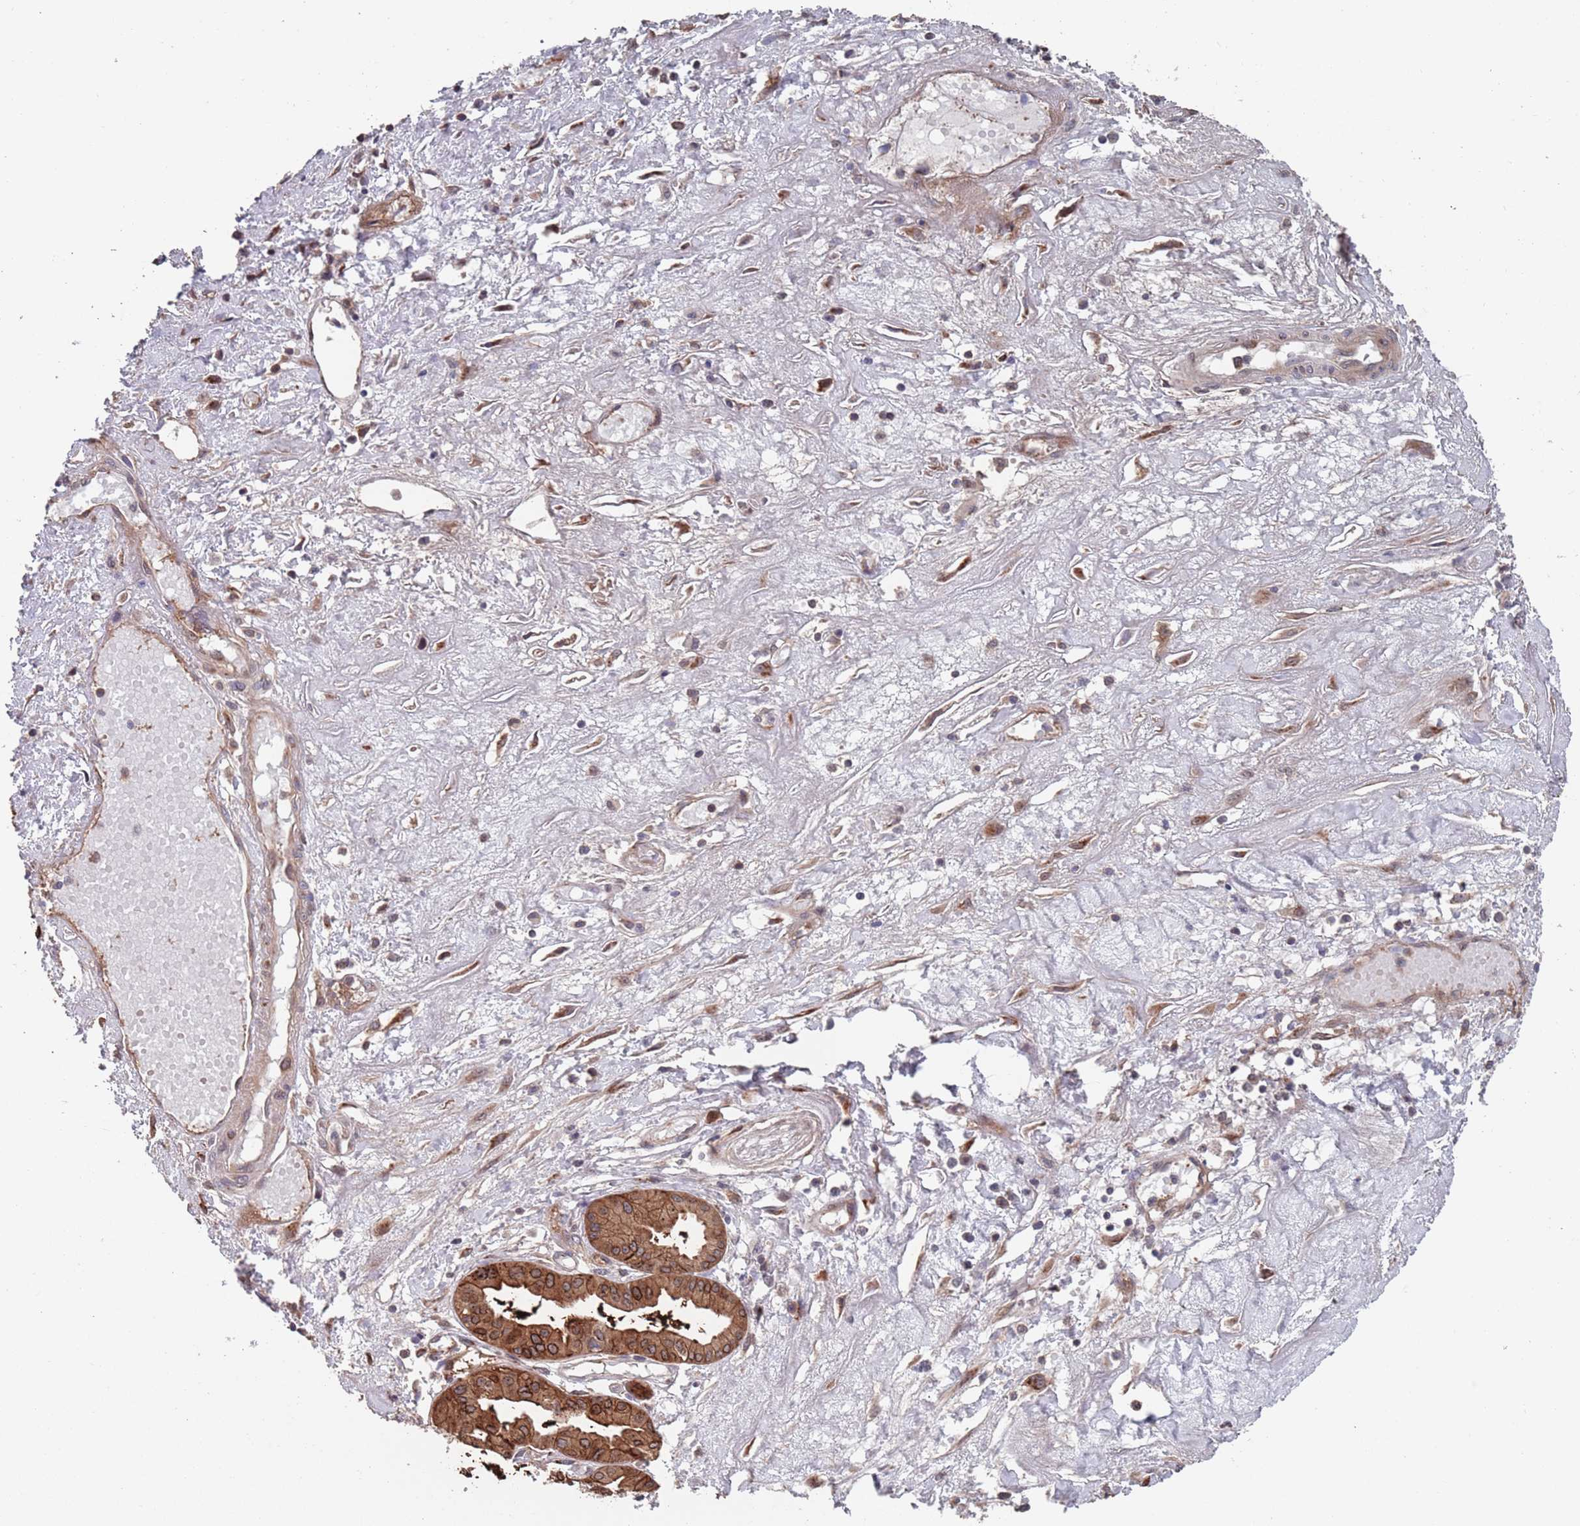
{"staining": {"intensity": "strong", "quantity": ">75%", "location": "cytoplasmic/membranous,nuclear"}, "tissue": "pancreatic cancer", "cell_type": "Tumor cells", "image_type": "cancer", "snomed": [{"axis": "morphology", "description": "Adenocarcinoma, NOS"}, {"axis": "topography", "description": "Pancreas"}], "caption": "Immunohistochemical staining of human pancreatic cancer (adenocarcinoma) demonstrates strong cytoplasmic/membranous and nuclear protein staining in about >75% of tumor cells.", "gene": "UNC45A", "patient": {"sex": "female", "age": 50}}